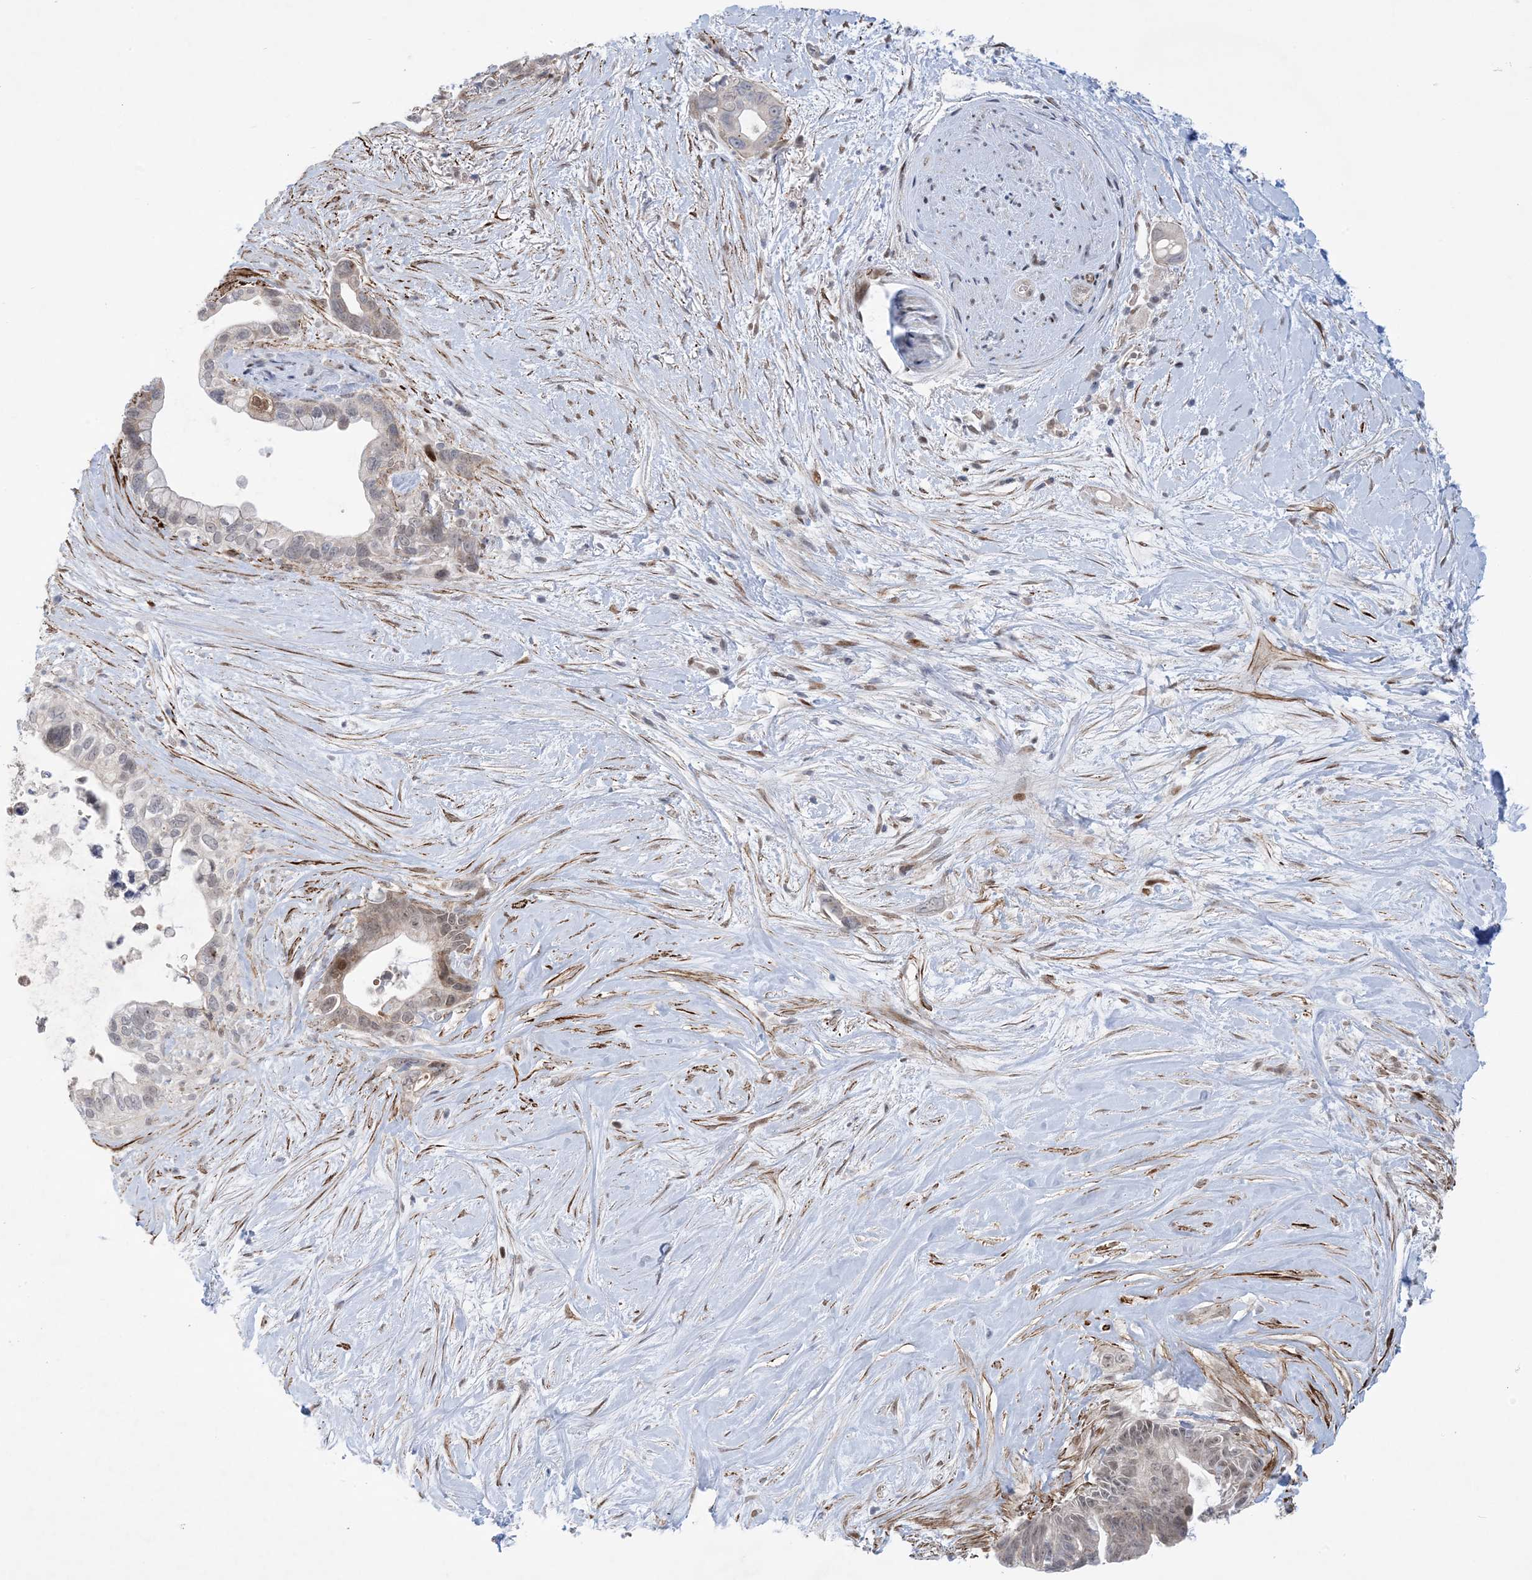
{"staining": {"intensity": "weak", "quantity": "25%-75%", "location": "nuclear"}, "tissue": "pancreatic cancer", "cell_type": "Tumor cells", "image_type": "cancer", "snomed": [{"axis": "morphology", "description": "Adenocarcinoma, NOS"}, {"axis": "topography", "description": "Pancreas"}], "caption": "Protein staining exhibits weak nuclear positivity in approximately 25%-75% of tumor cells in pancreatic adenocarcinoma.", "gene": "ZNF8", "patient": {"sex": "female", "age": 72}}